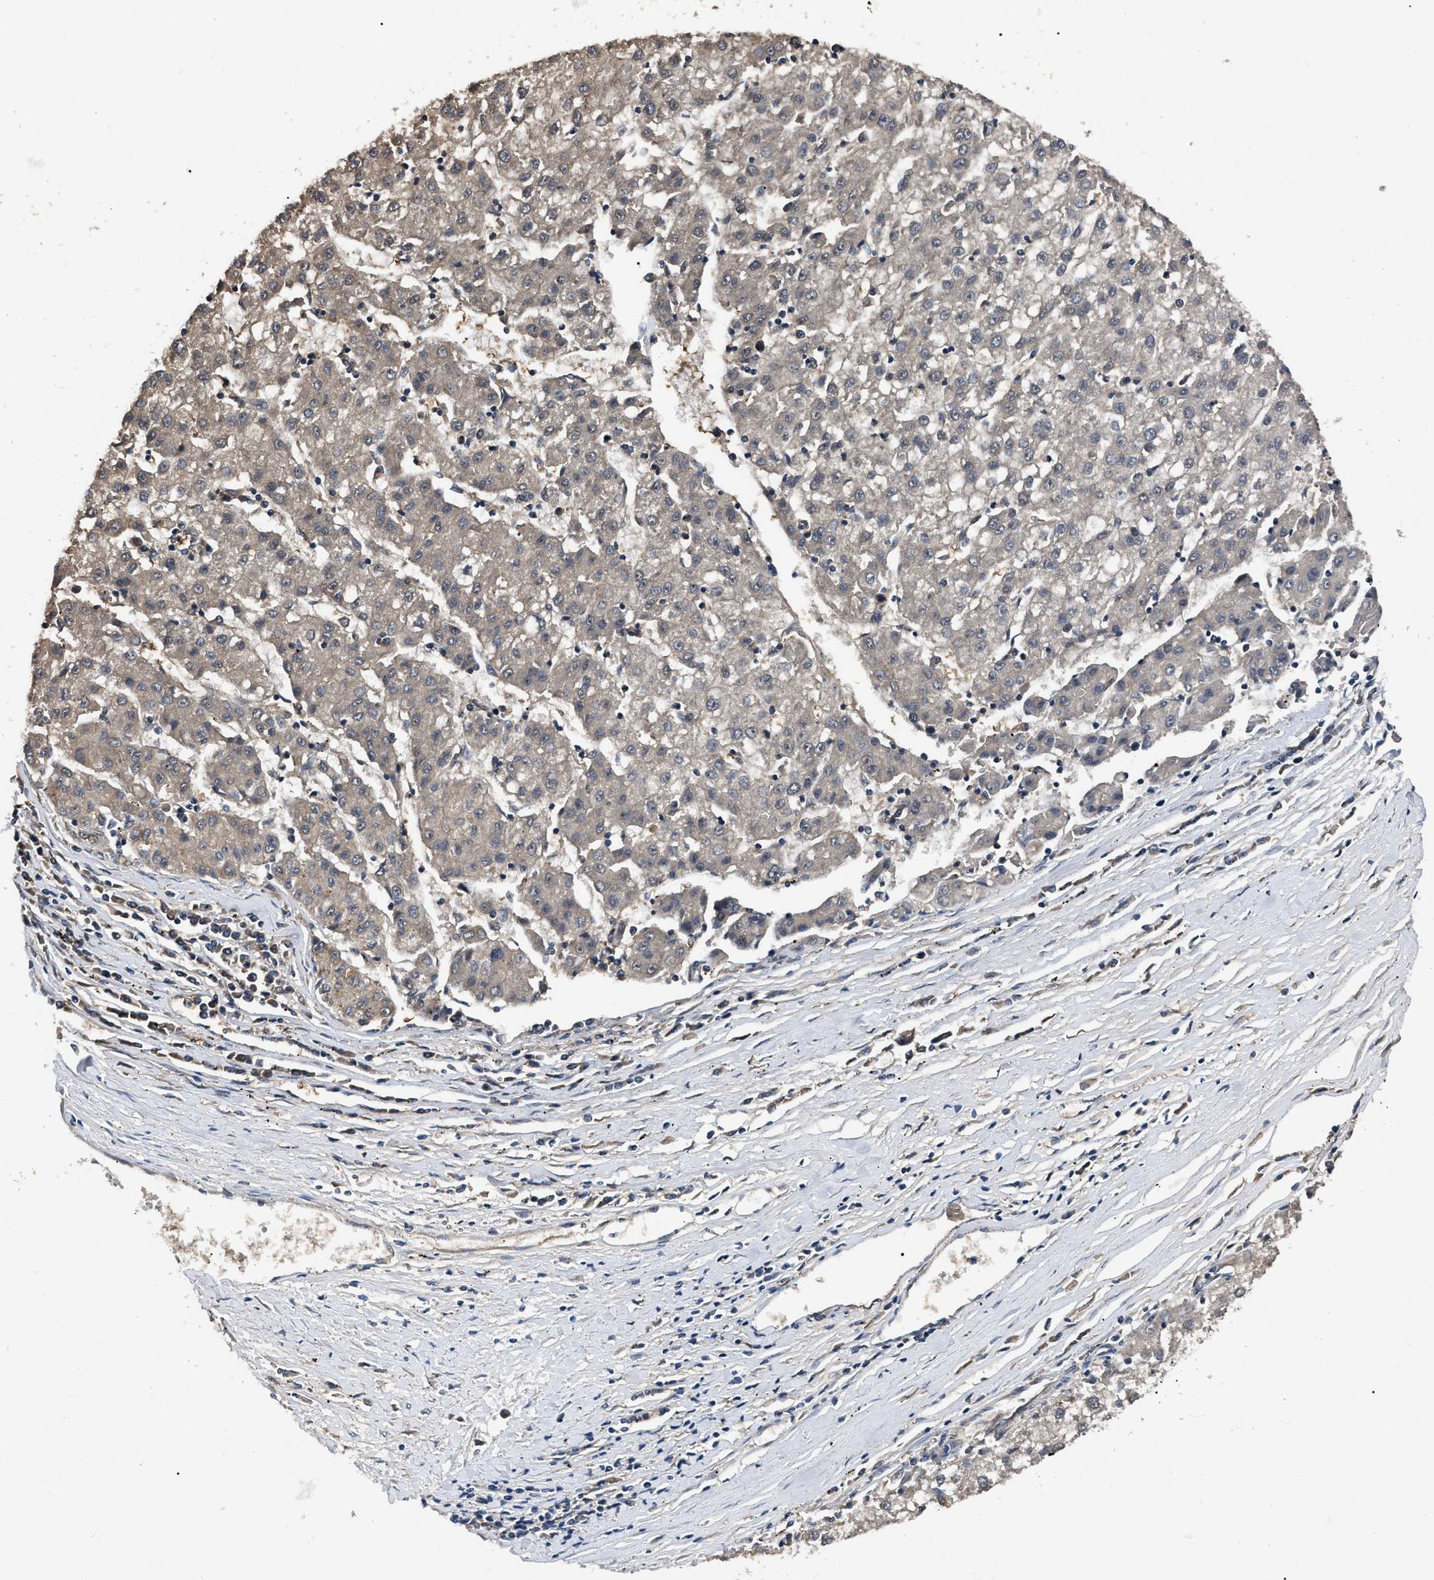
{"staining": {"intensity": "negative", "quantity": "none", "location": "none"}, "tissue": "liver cancer", "cell_type": "Tumor cells", "image_type": "cancer", "snomed": [{"axis": "morphology", "description": "Carcinoma, Hepatocellular, NOS"}, {"axis": "topography", "description": "Liver"}], "caption": "IHC of liver cancer (hepatocellular carcinoma) demonstrates no positivity in tumor cells.", "gene": "GET4", "patient": {"sex": "male", "age": 72}}